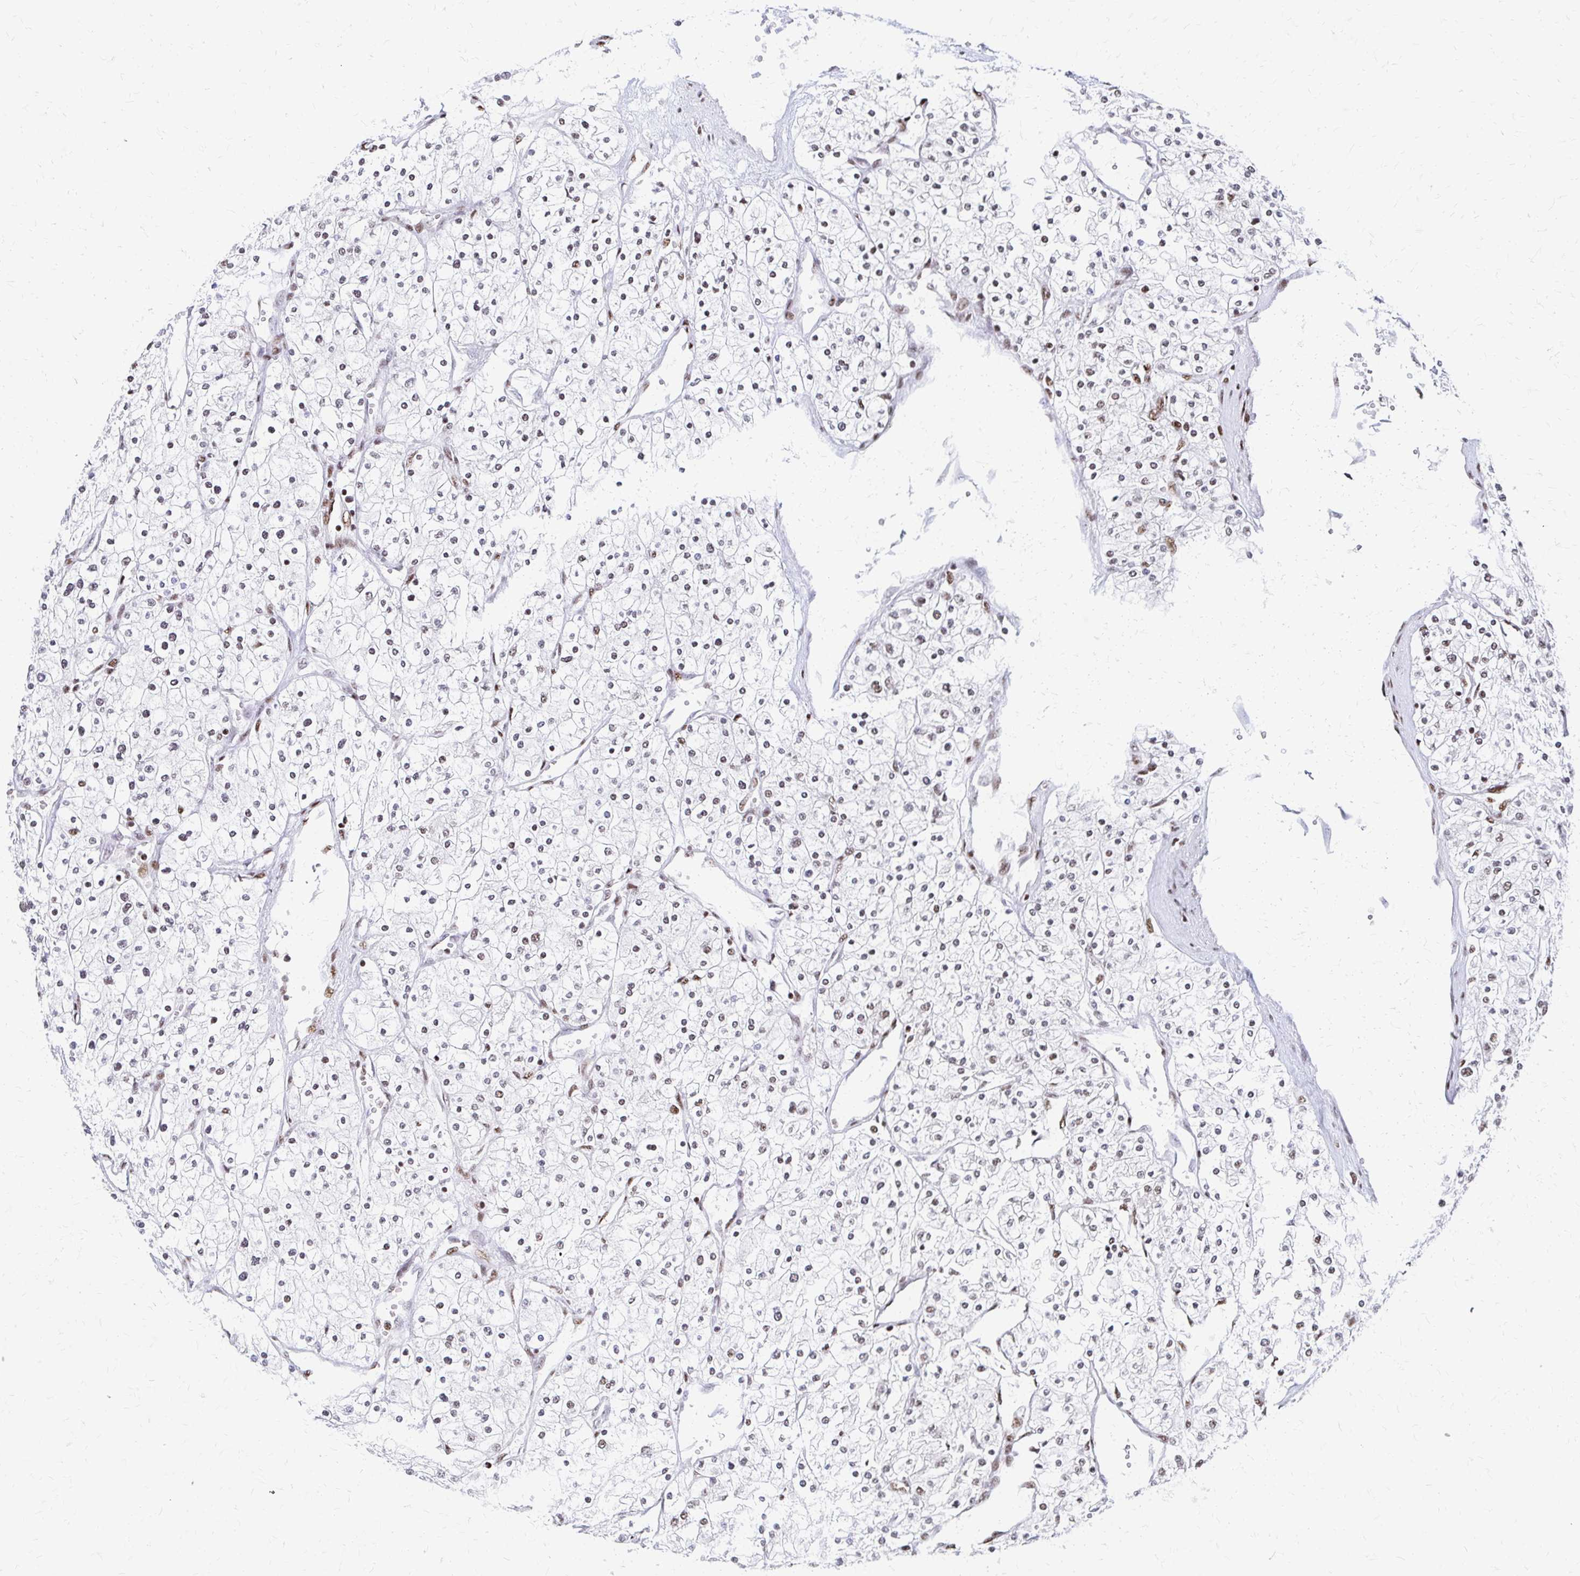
{"staining": {"intensity": "weak", "quantity": "<25%", "location": "nuclear"}, "tissue": "renal cancer", "cell_type": "Tumor cells", "image_type": "cancer", "snomed": [{"axis": "morphology", "description": "Adenocarcinoma, NOS"}, {"axis": "topography", "description": "Kidney"}], "caption": "Immunohistochemical staining of renal cancer (adenocarcinoma) displays no significant positivity in tumor cells.", "gene": "CNKSR3", "patient": {"sex": "male", "age": 80}}